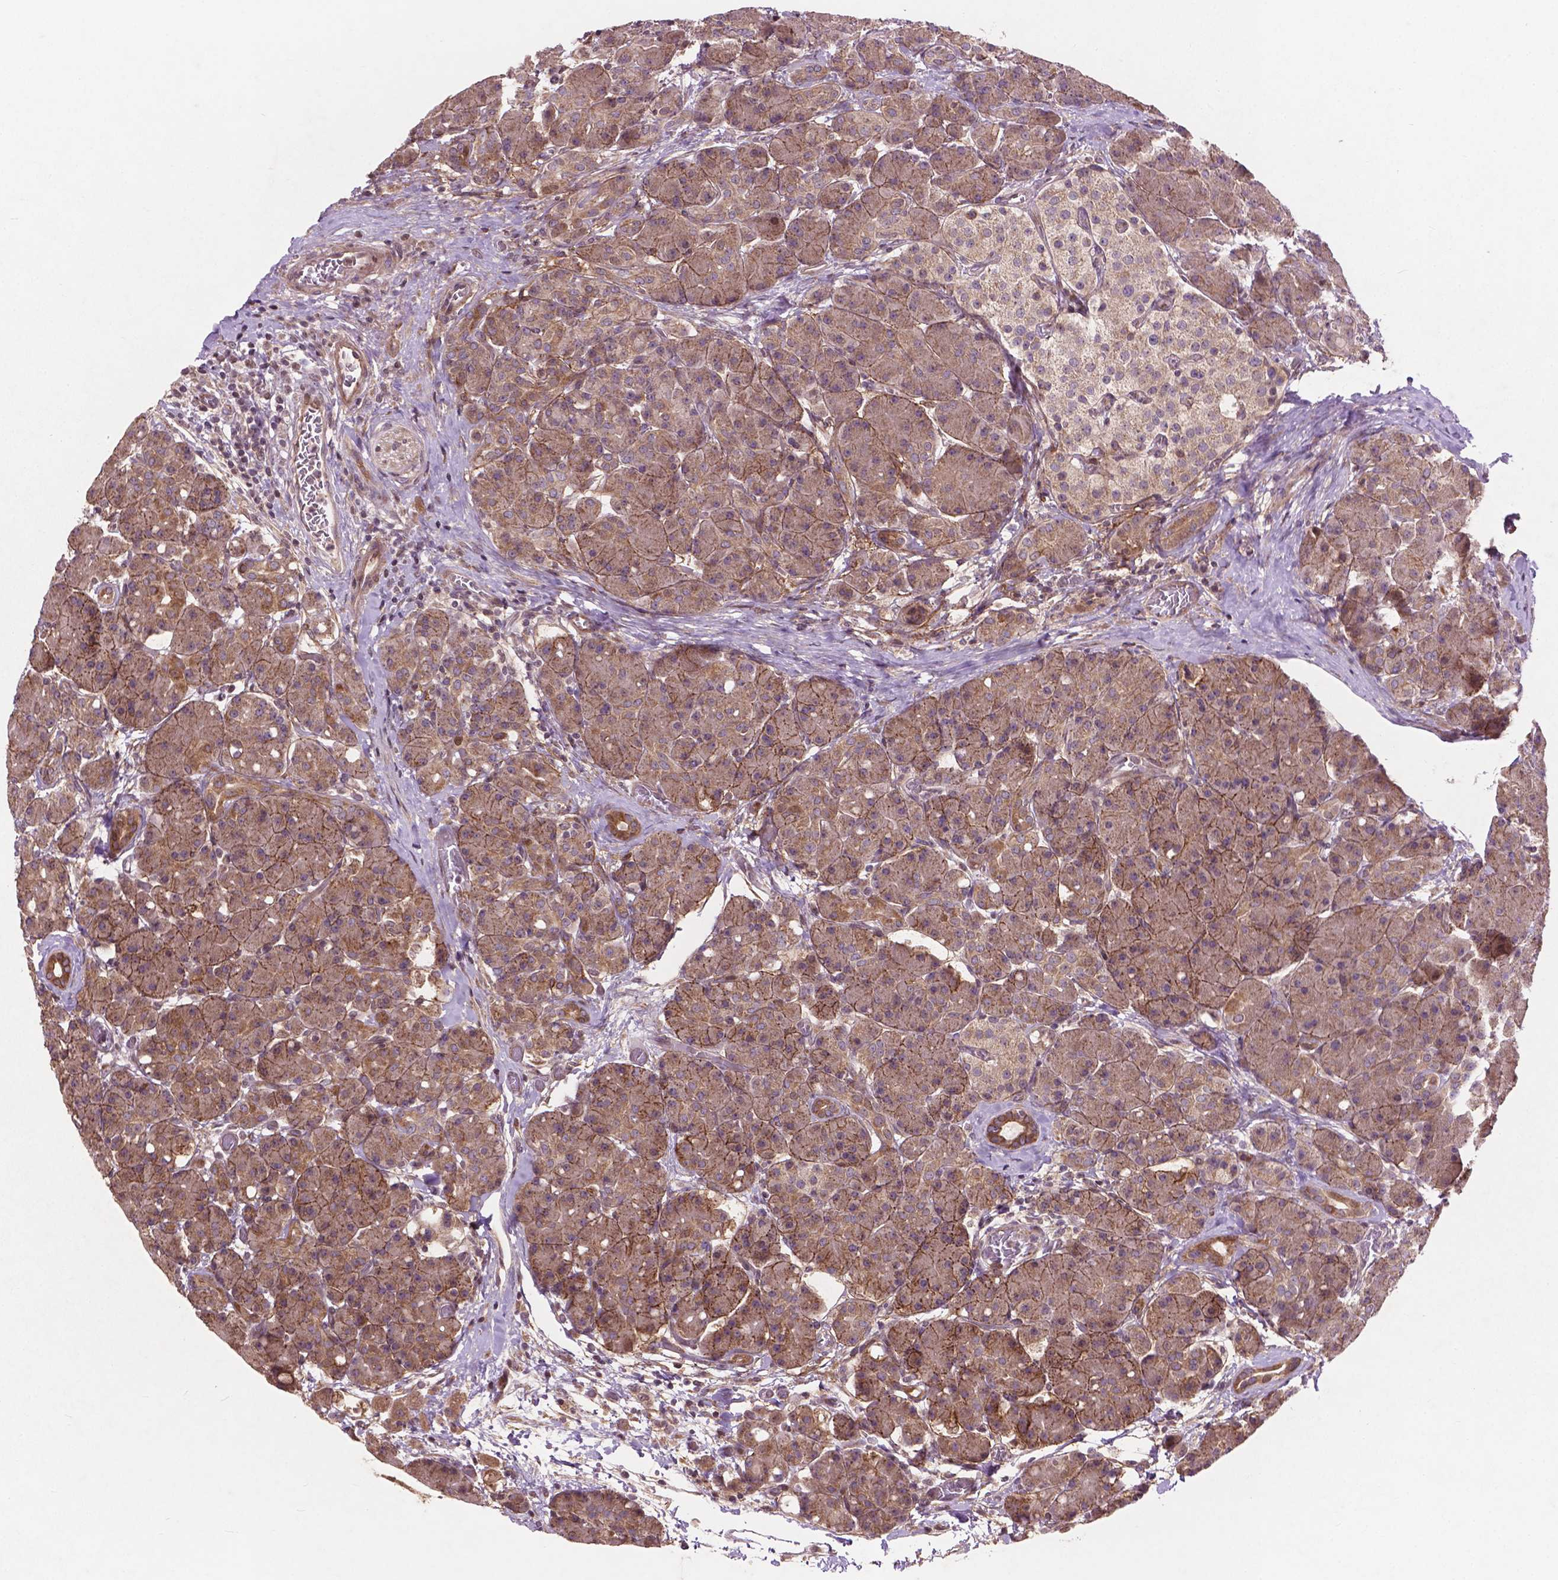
{"staining": {"intensity": "moderate", "quantity": "25%-75%", "location": "cytoplasmic/membranous"}, "tissue": "pancreas", "cell_type": "Exocrine glandular cells", "image_type": "normal", "snomed": [{"axis": "morphology", "description": "Normal tissue, NOS"}, {"axis": "topography", "description": "Pancreas"}], "caption": "Immunohistochemistry of unremarkable pancreas displays medium levels of moderate cytoplasmic/membranous expression in approximately 25%-75% of exocrine glandular cells.", "gene": "B3GALNT2", "patient": {"sex": "male", "age": 55}}